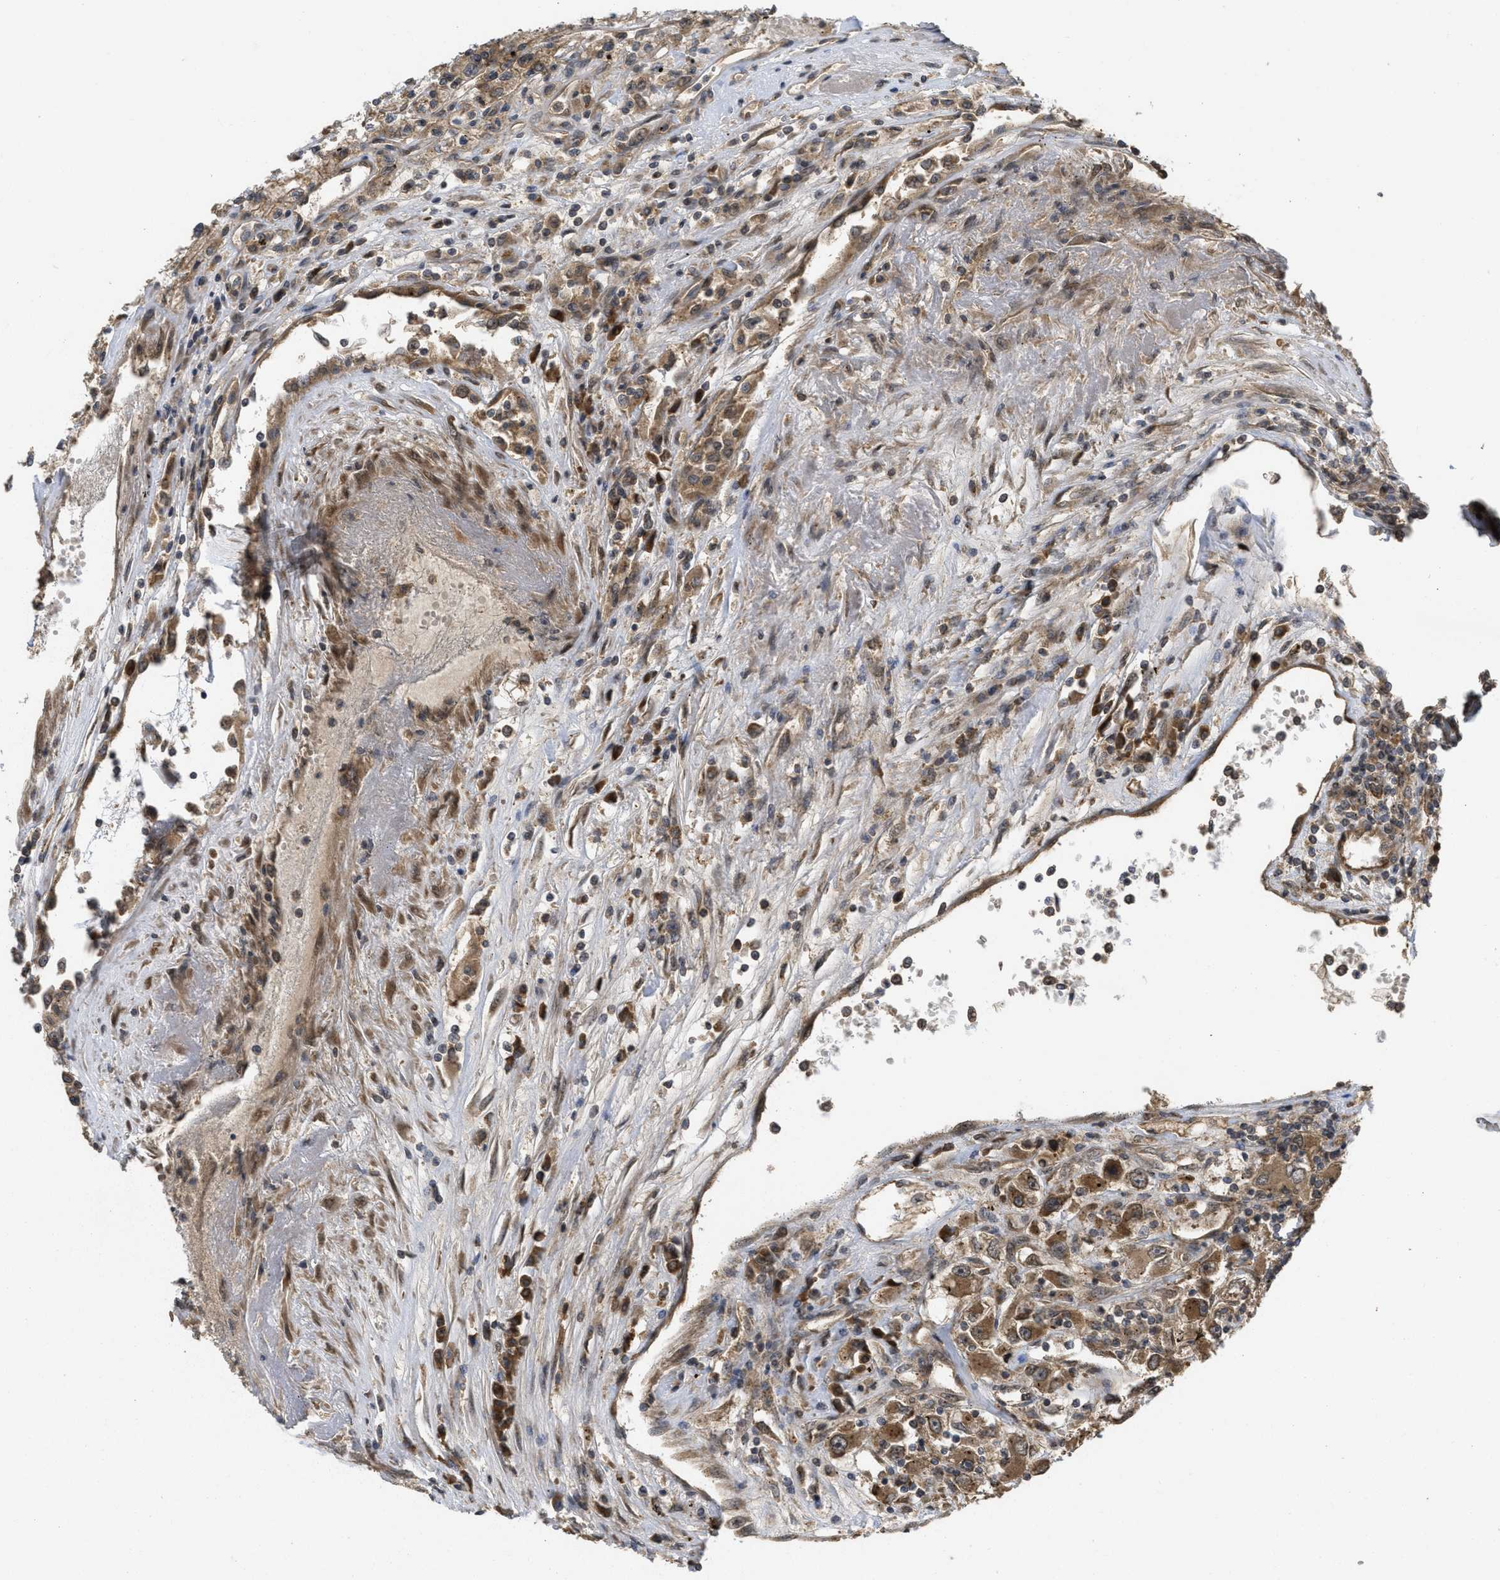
{"staining": {"intensity": "moderate", "quantity": ">75%", "location": "cytoplasmic/membranous"}, "tissue": "renal cancer", "cell_type": "Tumor cells", "image_type": "cancer", "snomed": [{"axis": "morphology", "description": "Adenocarcinoma, NOS"}, {"axis": "topography", "description": "Kidney"}], "caption": "Adenocarcinoma (renal) tissue shows moderate cytoplasmic/membranous staining in approximately >75% of tumor cells Immunohistochemistry stains the protein of interest in brown and the nuclei are stained blue.", "gene": "FZD6", "patient": {"sex": "female", "age": 52}}